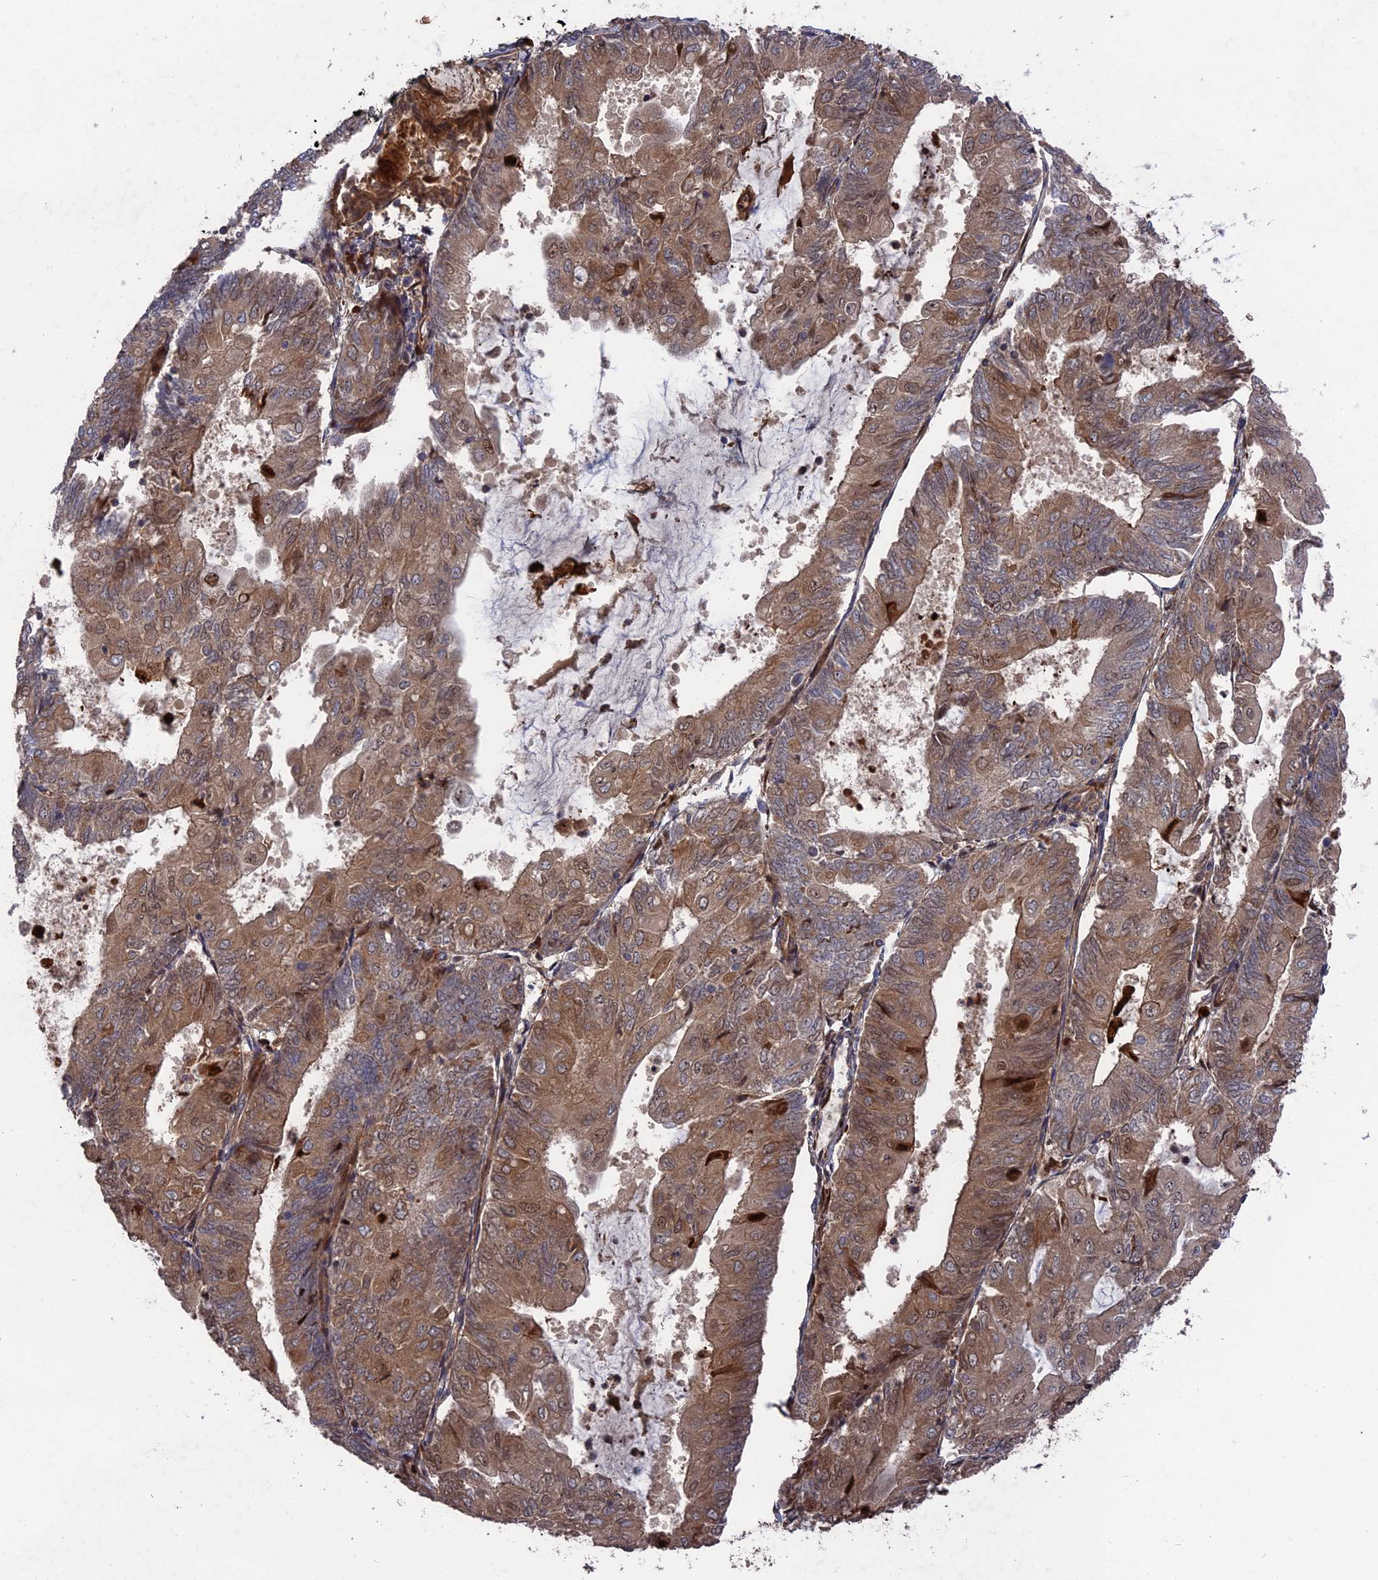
{"staining": {"intensity": "moderate", "quantity": ">75%", "location": "cytoplasmic/membranous"}, "tissue": "endometrial cancer", "cell_type": "Tumor cells", "image_type": "cancer", "snomed": [{"axis": "morphology", "description": "Adenocarcinoma, NOS"}, {"axis": "topography", "description": "Endometrium"}], "caption": "Approximately >75% of tumor cells in endometrial adenocarcinoma display moderate cytoplasmic/membranous protein positivity as visualized by brown immunohistochemical staining.", "gene": "DEF8", "patient": {"sex": "female", "age": 81}}